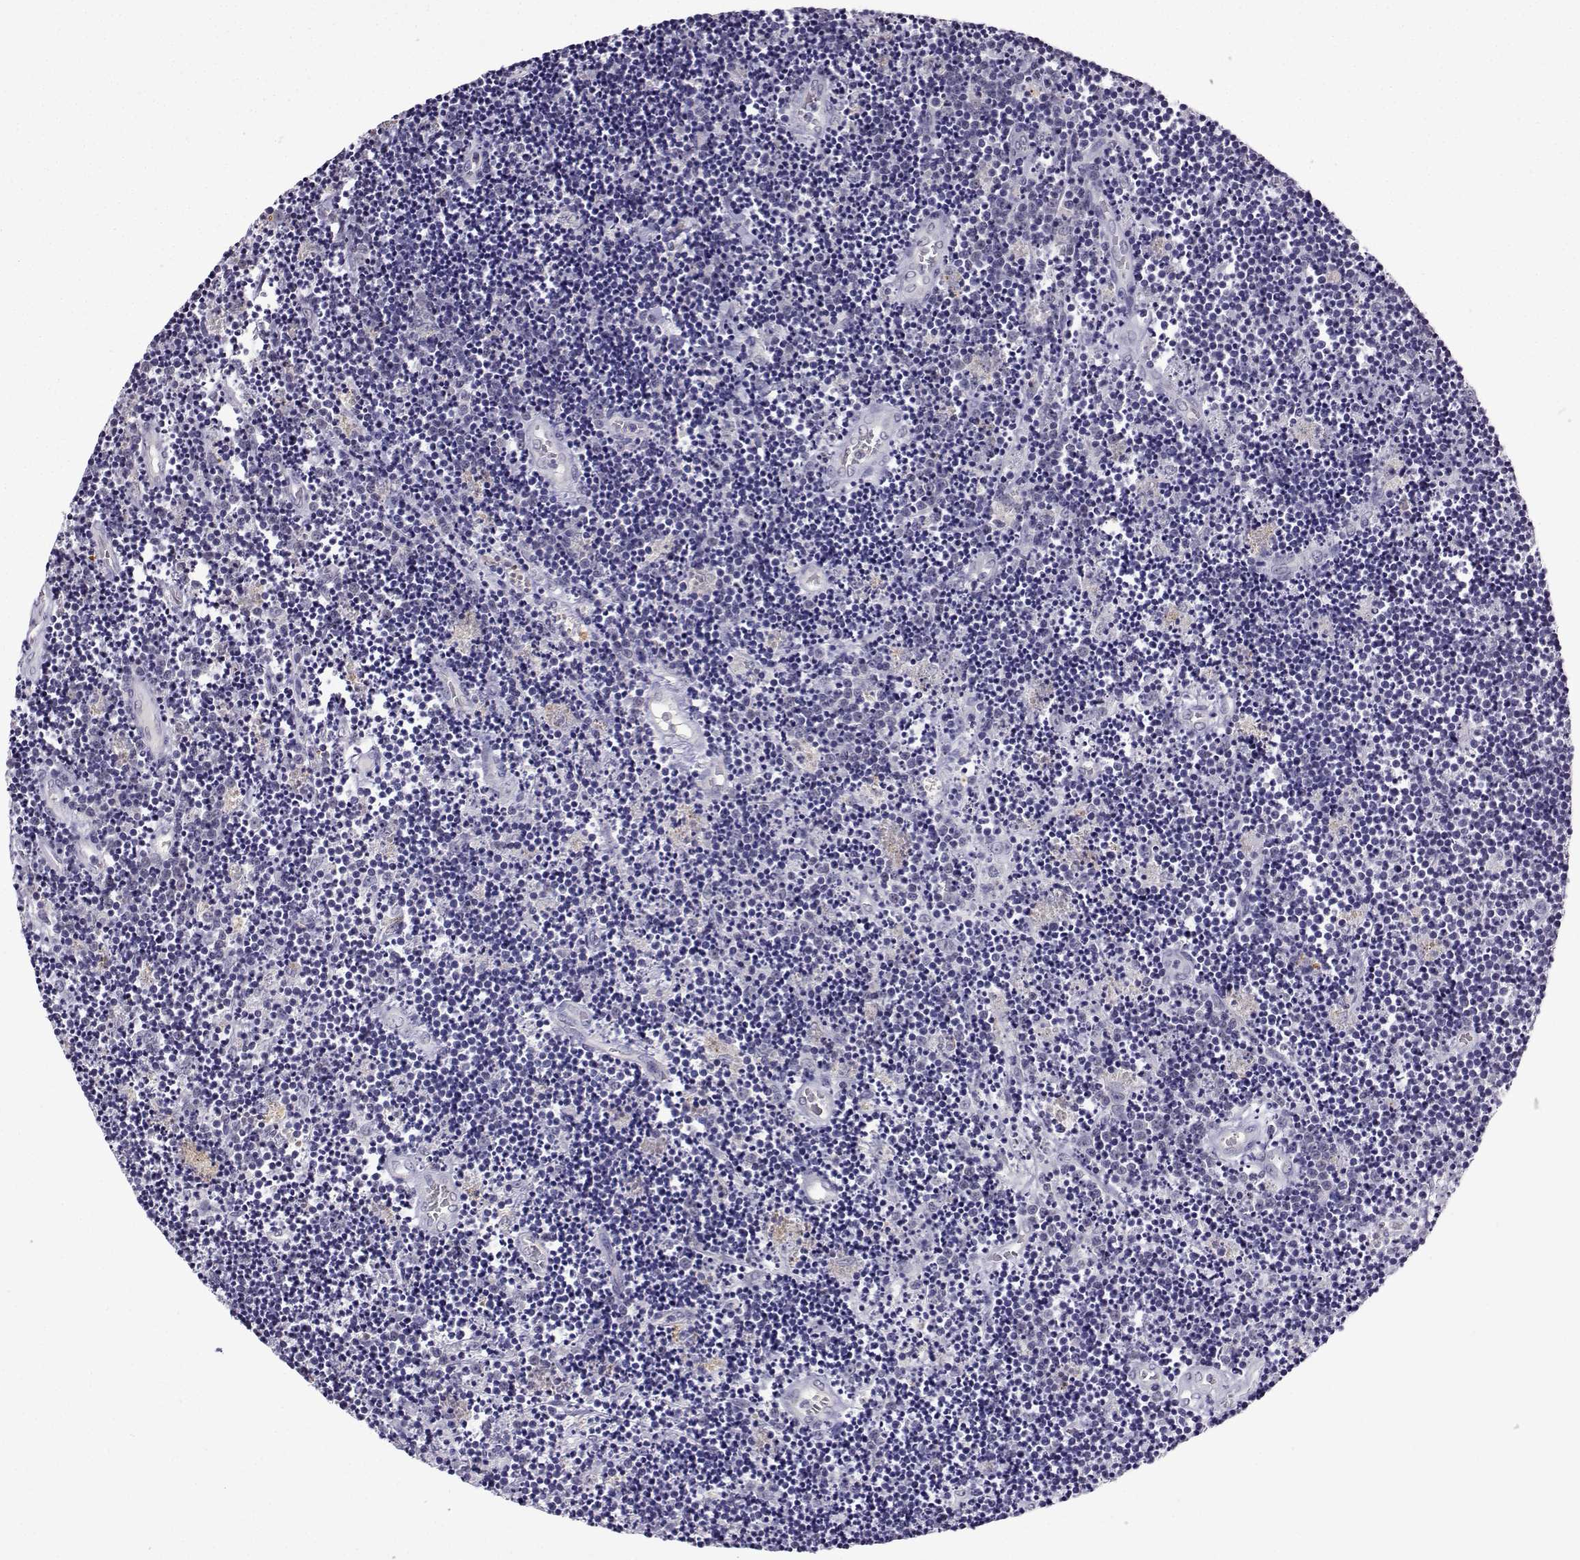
{"staining": {"intensity": "negative", "quantity": "none", "location": "none"}, "tissue": "lymphoma", "cell_type": "Tumor cells", "image_type": "cancer", "snomed": [{"axis": "morphology", "description": "Malignant lymphoma, non-Hodgkin's type, Low grade"}, {"axis": "topography", "description": "Brain"}], "caption": "The immunohistochemistry histopathology image has no significant staining in tumor cells of lymphoma tissue. (Stains: DAB immunohistochemistry with hematoxylin counter stain, Microscopy: brightfield microscopy at high magnification).", "gene": "LRFN2", "patient": {"sex": "female", "age": 66}}